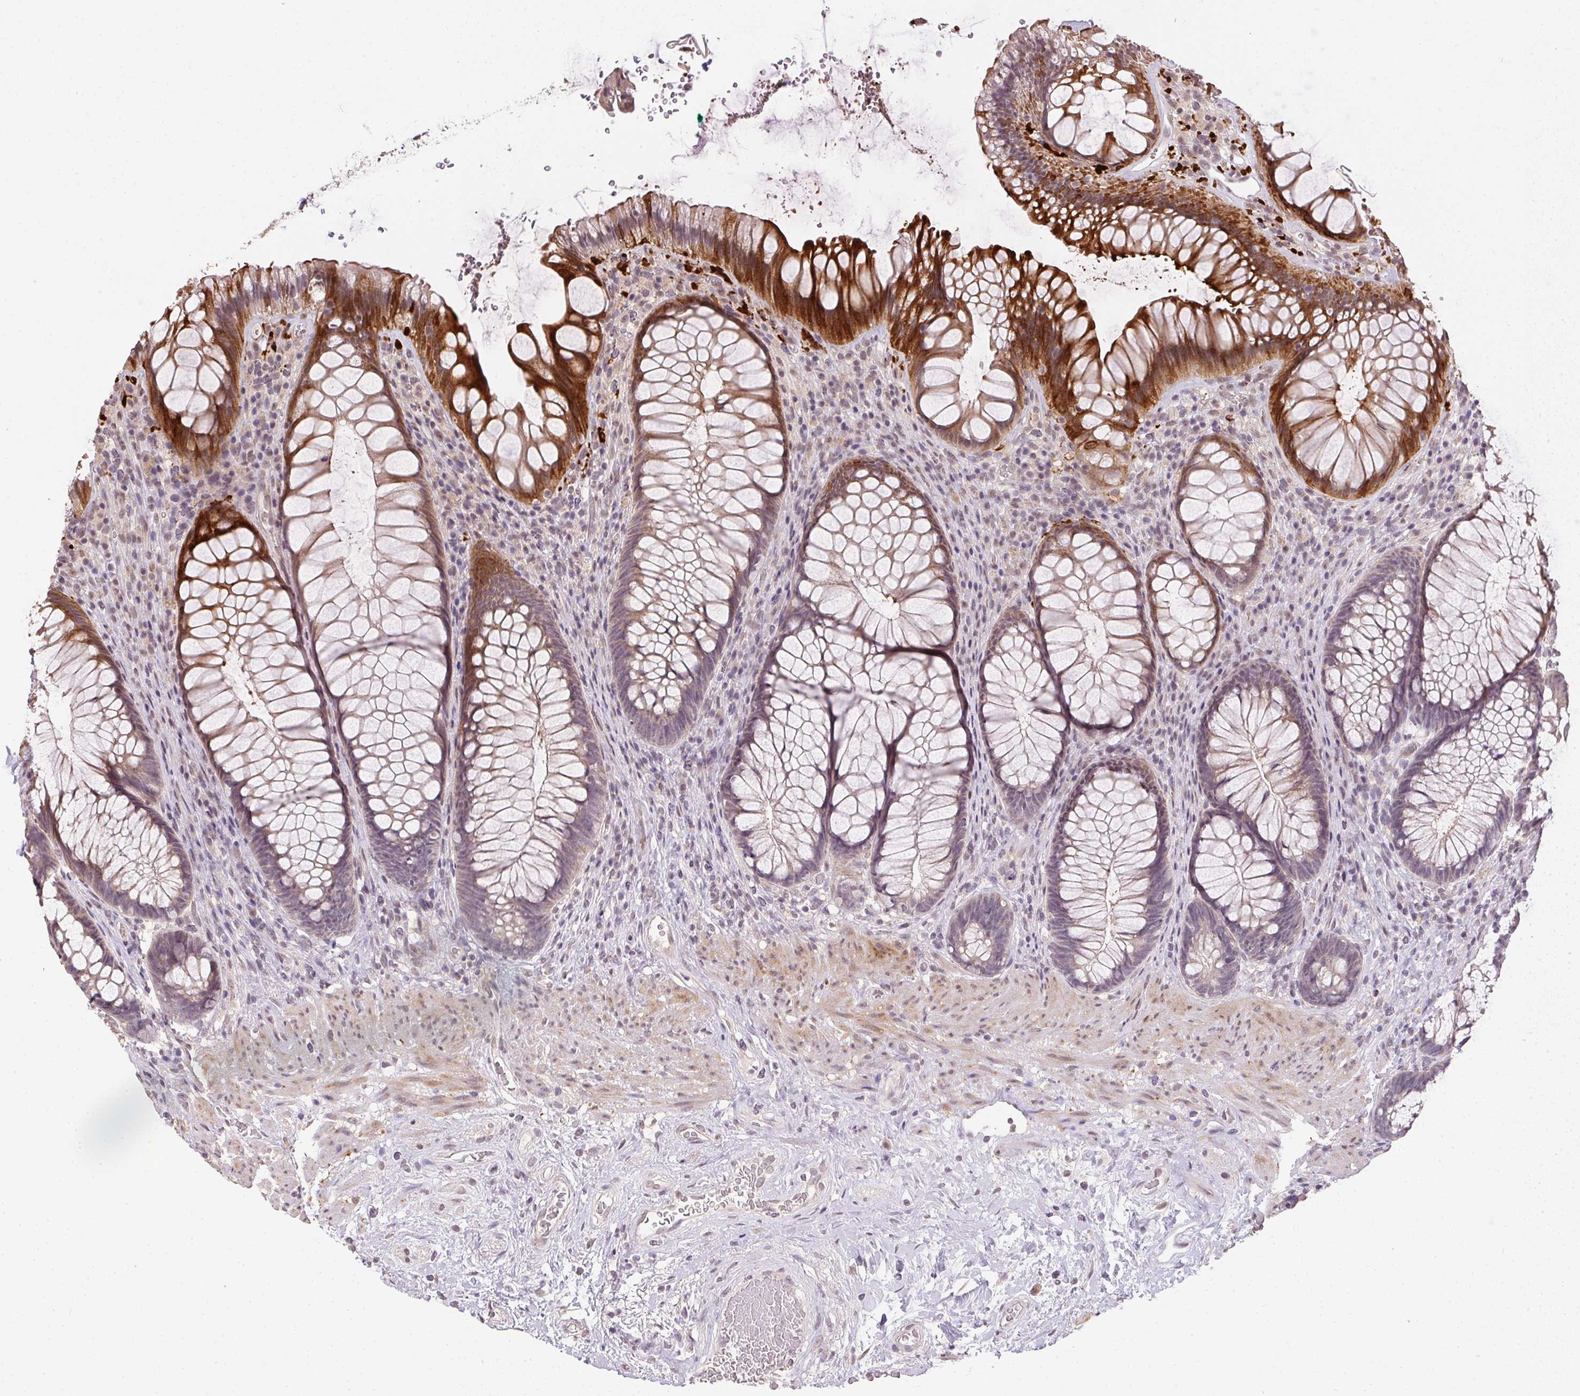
{"staining": {"intensity": "strong", "quantity": "<25%", "location": "cytoplasmic/membranous"}, "tissue": "rectum", "cell_type": "Glandular cells", "image_type": "normal", "snomed": [{"axis": "morphology", "description": "Normal tissue, NOS"}, {"axis": "topography", "description": "Smooth muscle"}, {"axis": "topography", "description": "Rectum"}], "caption": "Strong cytoplasmic/membranous expression is seen in about <25% of glandular cells in normal rectum. (IHC, brightfield microscopy, high magnification).", "gene": "PPP4R4", "patient": {"sex": "male", "age": 53}}